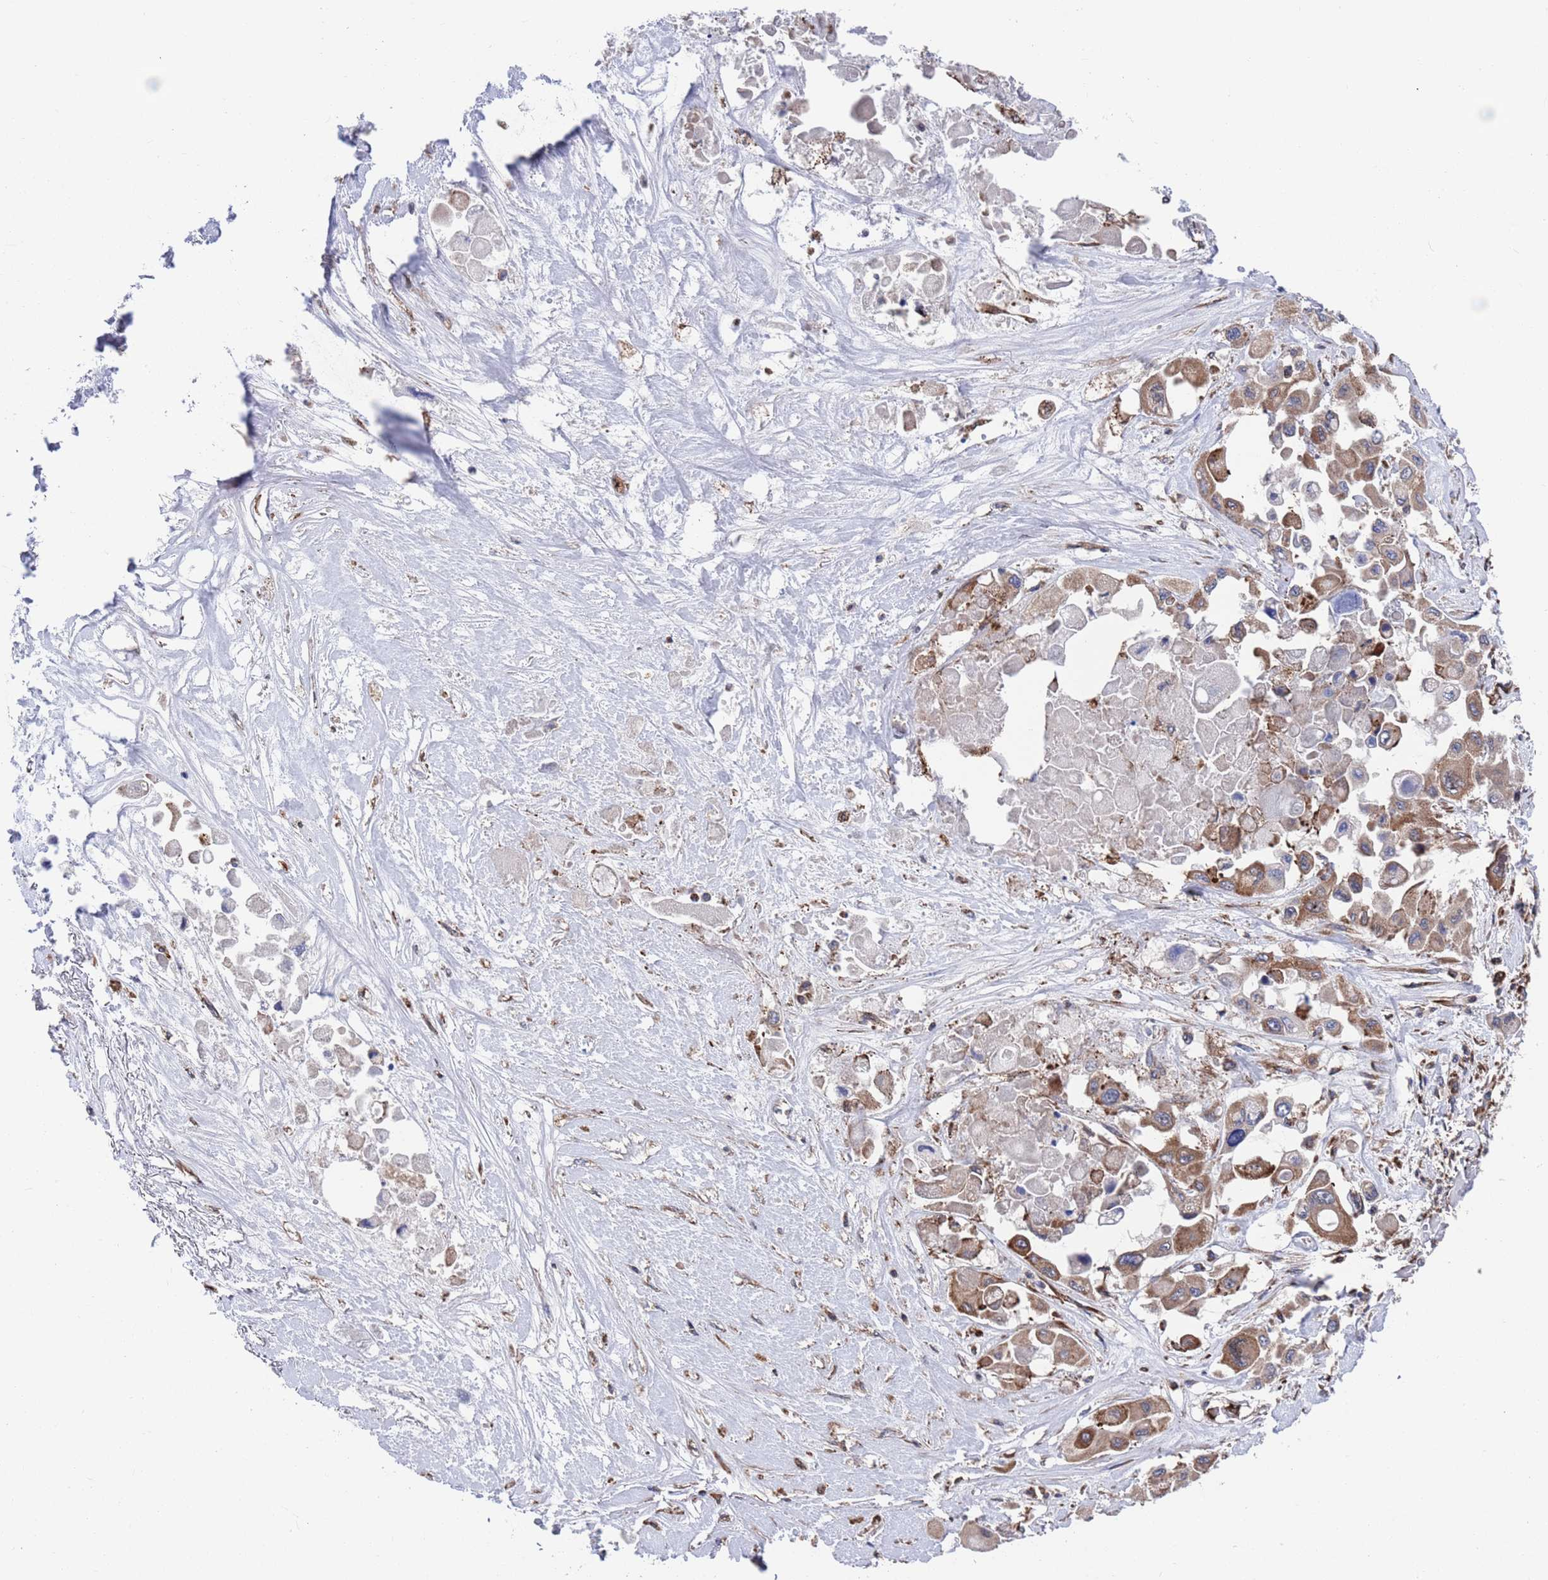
{"staining": {"intensity": "moderate", "quantity": "25%-75%", "location": "cytoplasmic/membranous"}, "tissue": "pancreatic cancer", "cell_type": "Tumor cells", "image_type": "cancer", "snomed": [{"axis": "morphology", "description": "Adenocarcinoma, NOS"}, {"axis": "topography", "description": "Pancreas"}], "caption": "Pancreatic cancer stained with a protein marker shows moderate staining in tumor cells.", "gene": "GID8", "patient": {"sex": "male", "age": 92}}